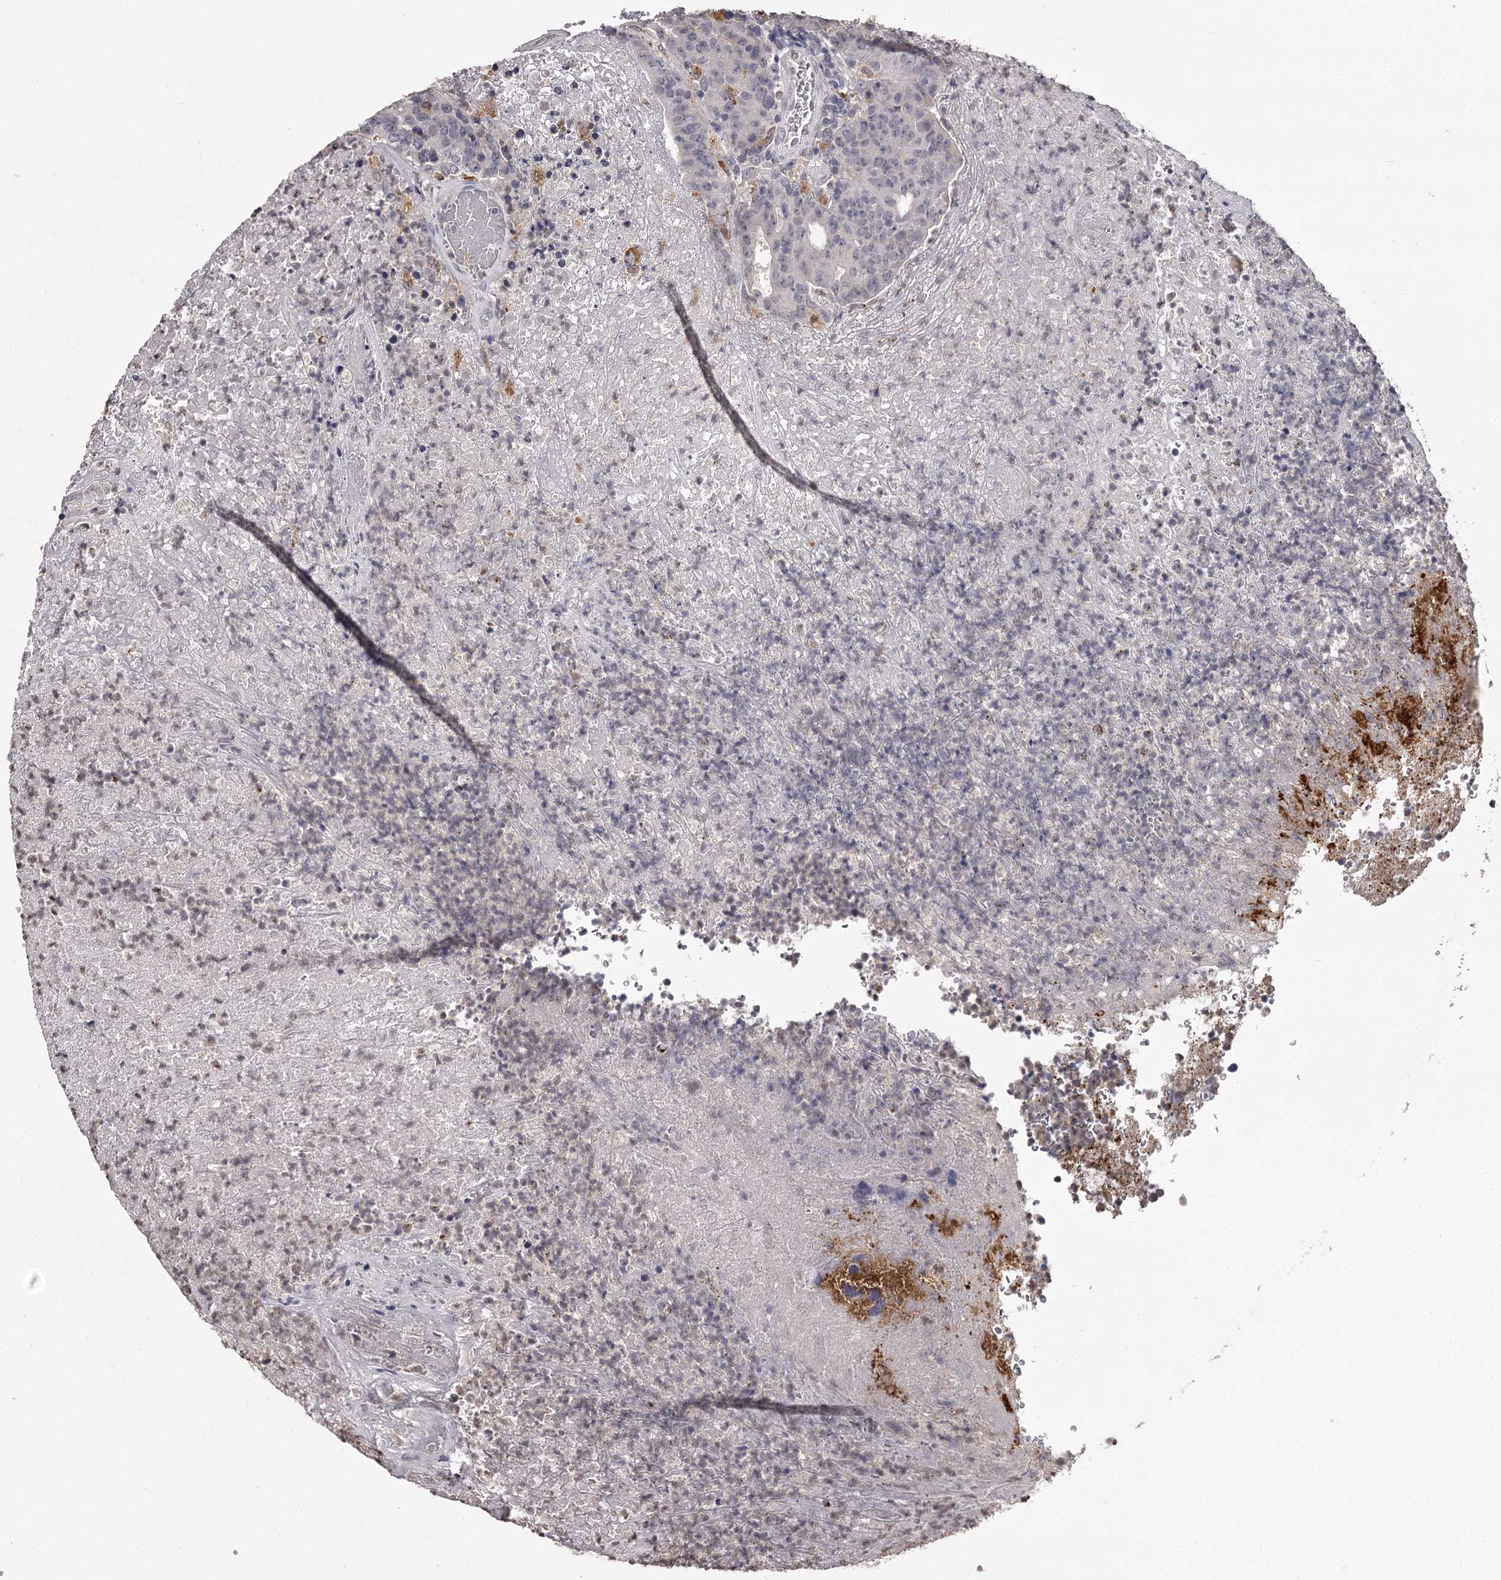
{"staining": {"intensity": "negative", "quantity": "none", "location": "none"}, "tissue": "colorectal cancer", "cell_type": "Tumor cells", "image_type": "cancer", "snomed": [{"axis": "morphology", "description": "Adenocarcinoma, NOS"}, {"axis": "topography", "description": "Colon"}], "caption": "The image exhibits no significant staining in tumor cells of adenocarcinoma (colorectal). Brightfield microscopy of immunohistochemistry (IHC) stained with DAB (3,3'-diaminobenzidine) (brown) and hematoxylin (blue), captured at high magnification.", "gene": "SLC32A1", "patient": {"sex": "female", "age": 75}}